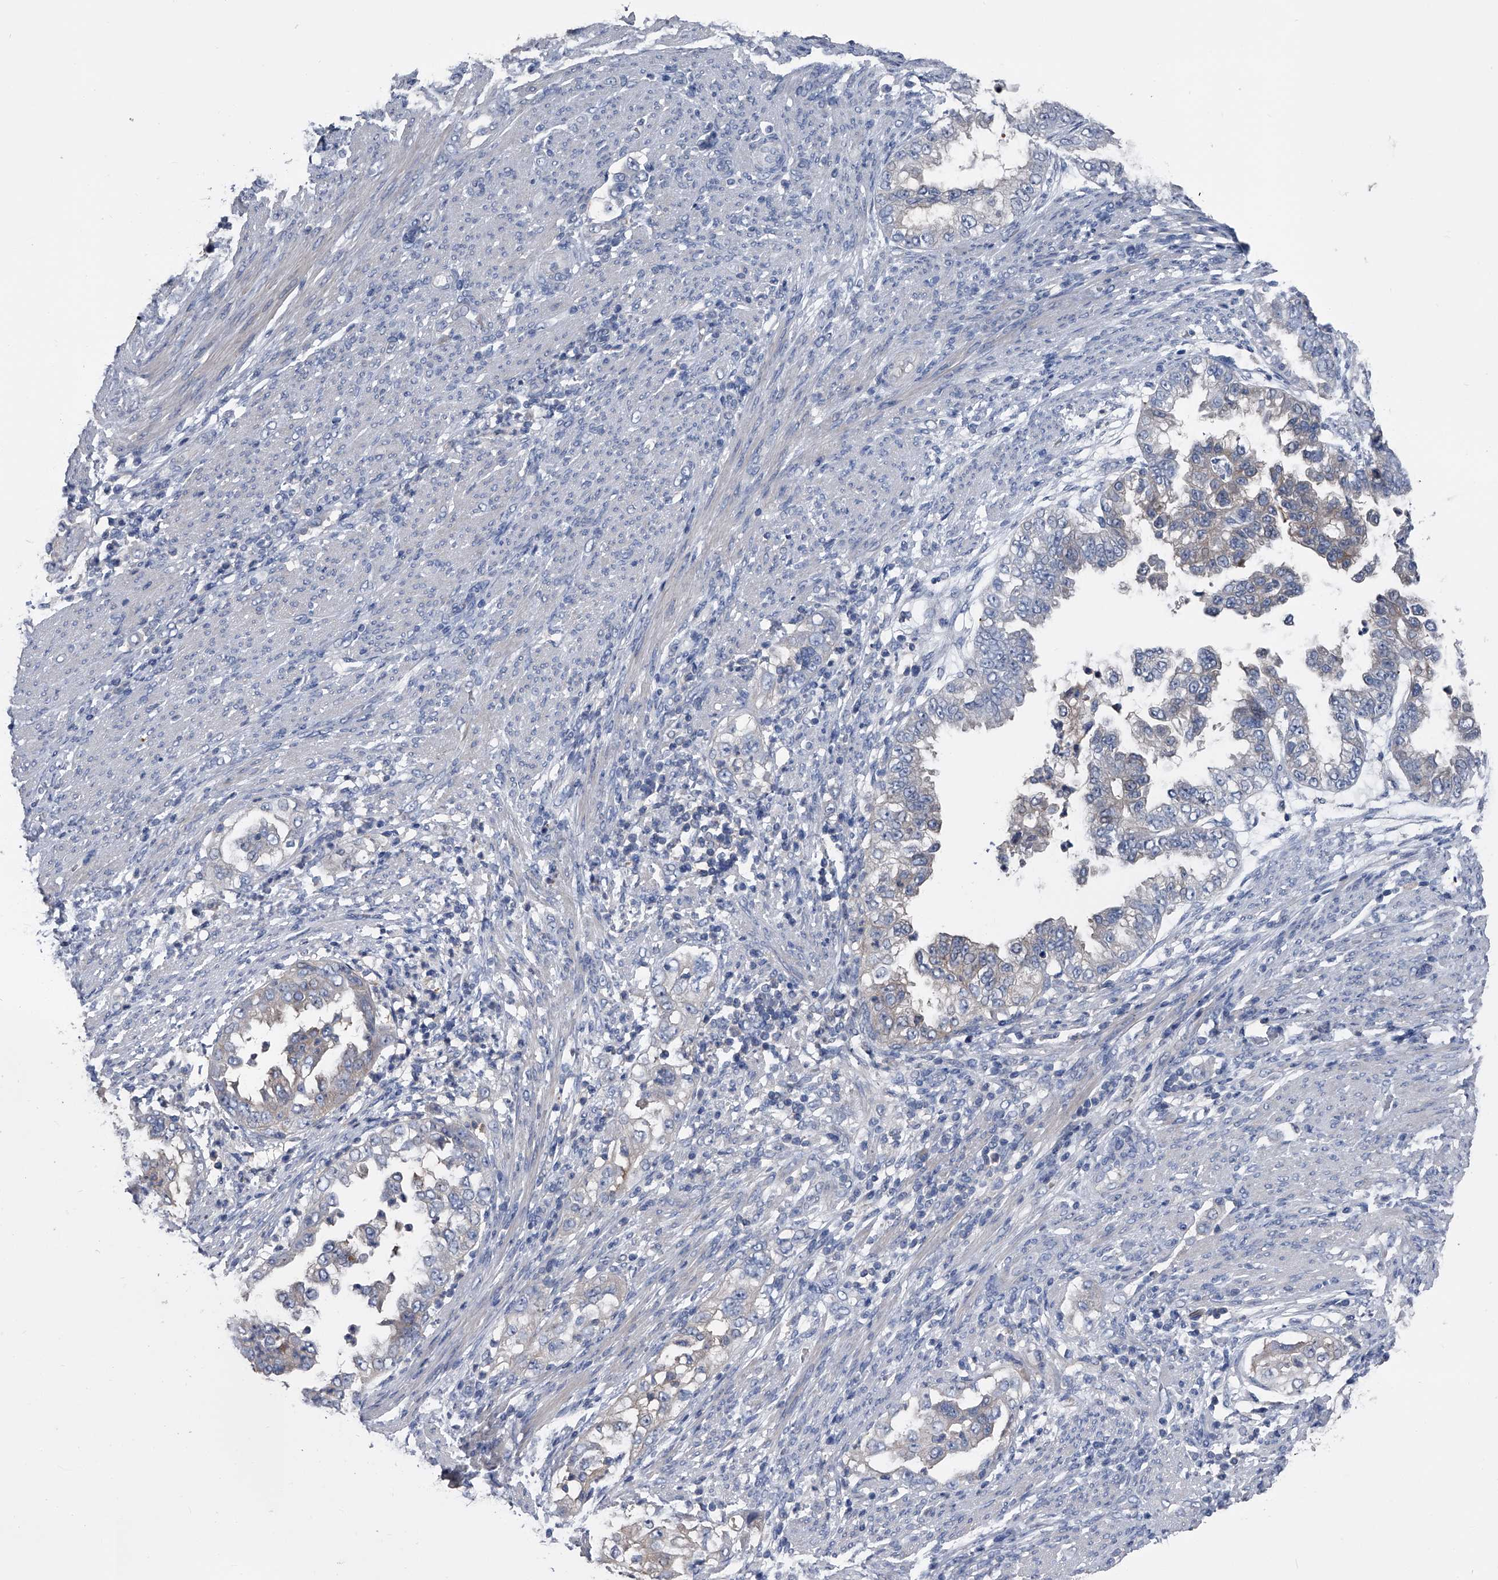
{"staining": {"intensity": "negative", "quantity": "none", "location": "none"}, "tissue": "endometrial cancer", "cell_type": "Tumor cells", "image_type": "cancer", "snomed": [{"axis": "morphology", "description": "Adenocarcinoma, NOS"}, {"axis": "topography", "description": "Endometrium"}], "caption": "Protein analysis of endometrial cancer (adenocarcinoma) demonstrates no significant positivity in tumor cells.", "gene": "KIF13A", "patient": {"sex": "female", "age": 85}}